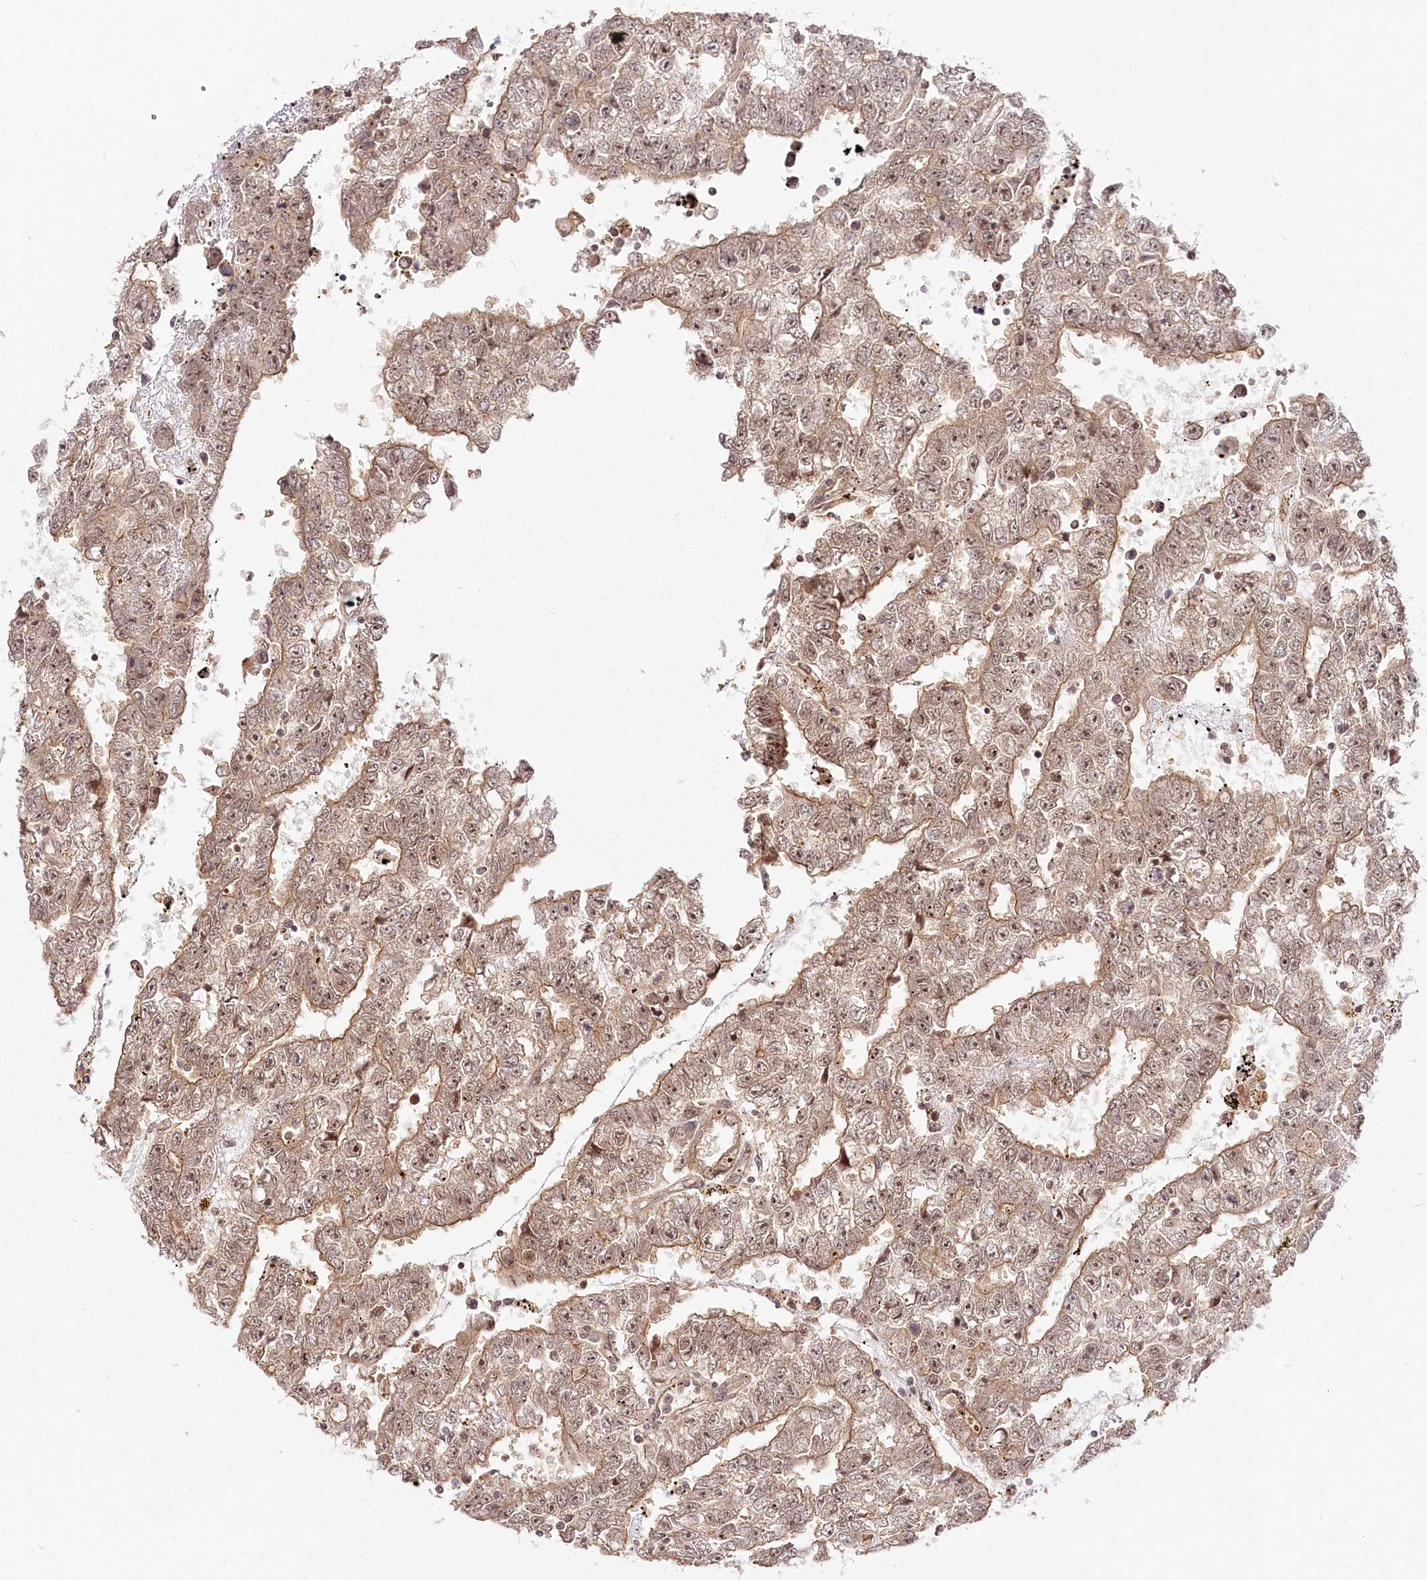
{"staining": {"intensity": "moderate", "quantity": ">75%", "location": "cytoplasmic/membranous,nuclear"}, "tissue": "testis cancer", "cell_type": "Tumor cells", "image_type": "cancer", "snomed": [{"axis": "morphology", "description": "Carcinoma, Embryonal, NOS"}, {"axis": "topography", "description": "Testis"}], "caption": "Tumor cells show medium levels of moderate cytoplasmic/membranous and nuclear expression in about >75% of cells in human embryonal carcinoma (testis).", "gene": "R3HDM2", "patient": {"sex": "male", "age": 25}}